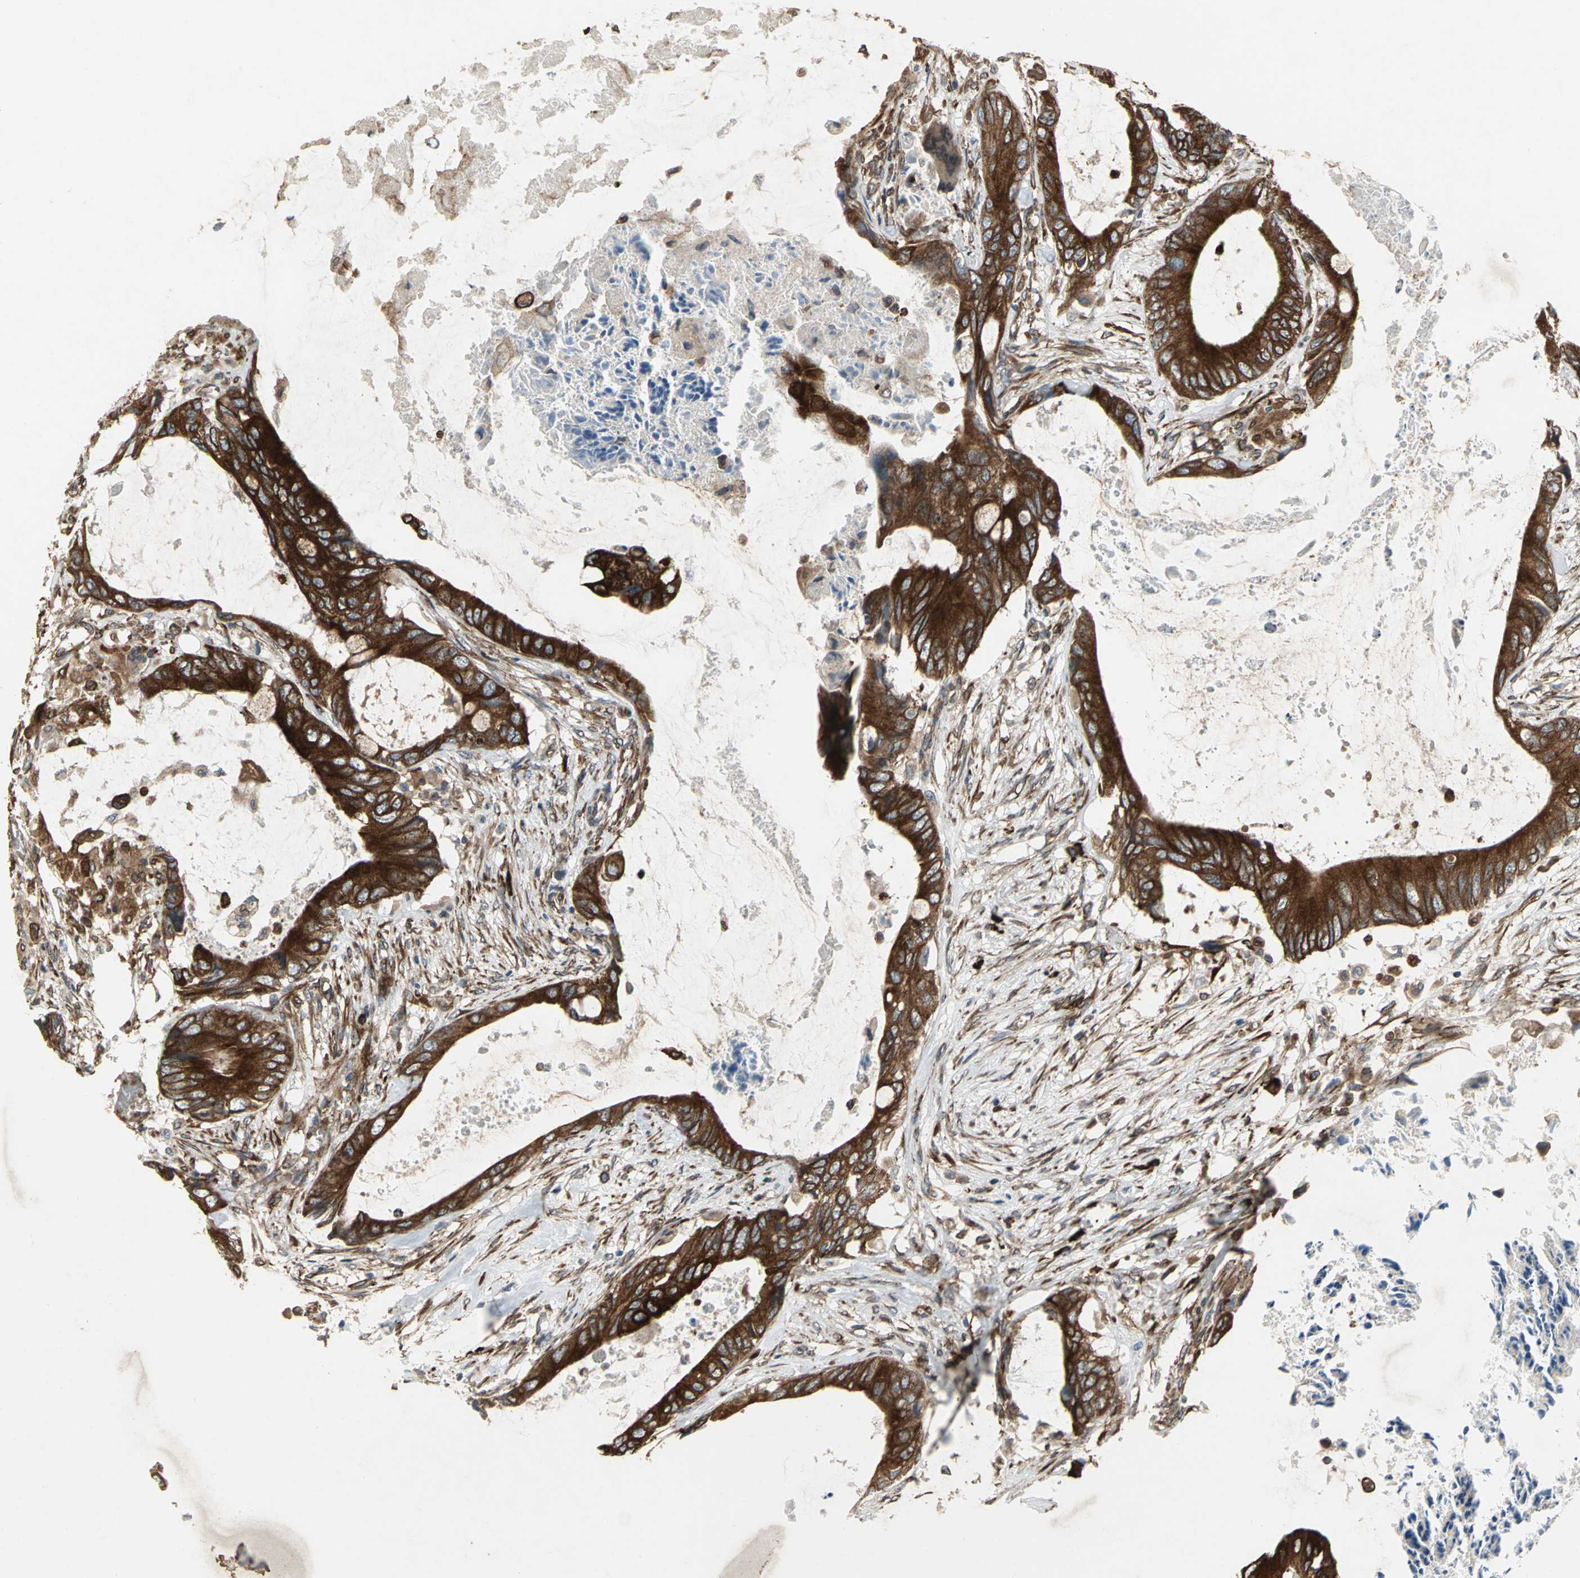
{"staining": {"intensity": "strong", "quantity": ">75%", "location": "cytoplasmic/membranous"}, "tissue": "colorectal cancer", "cell_type": "Tumor cells", "image_type": "cancer", "snomed": [{"axis": "morphology", "description": "Normal tissue, NOS"}, {"axis": "morphology", "description": "Adenocarcinoma, NOS"}, {"axis": "topography", "description": "Rectum"}, {"axis": "topography", "description": "Peripheral nerve tissue"}], "caption": "Protein staining of adenocarcinoma (colorectal) tissue reveals strong cytoplasmic/membranous positivity in about >75% of tumor cells. (Stains: DAB in brown, nuclei in blue, Microscopy: brightfield microscopy at high magnification).", "gene": "SYVN1", "patient": {"sex": "female", "age": 77}}